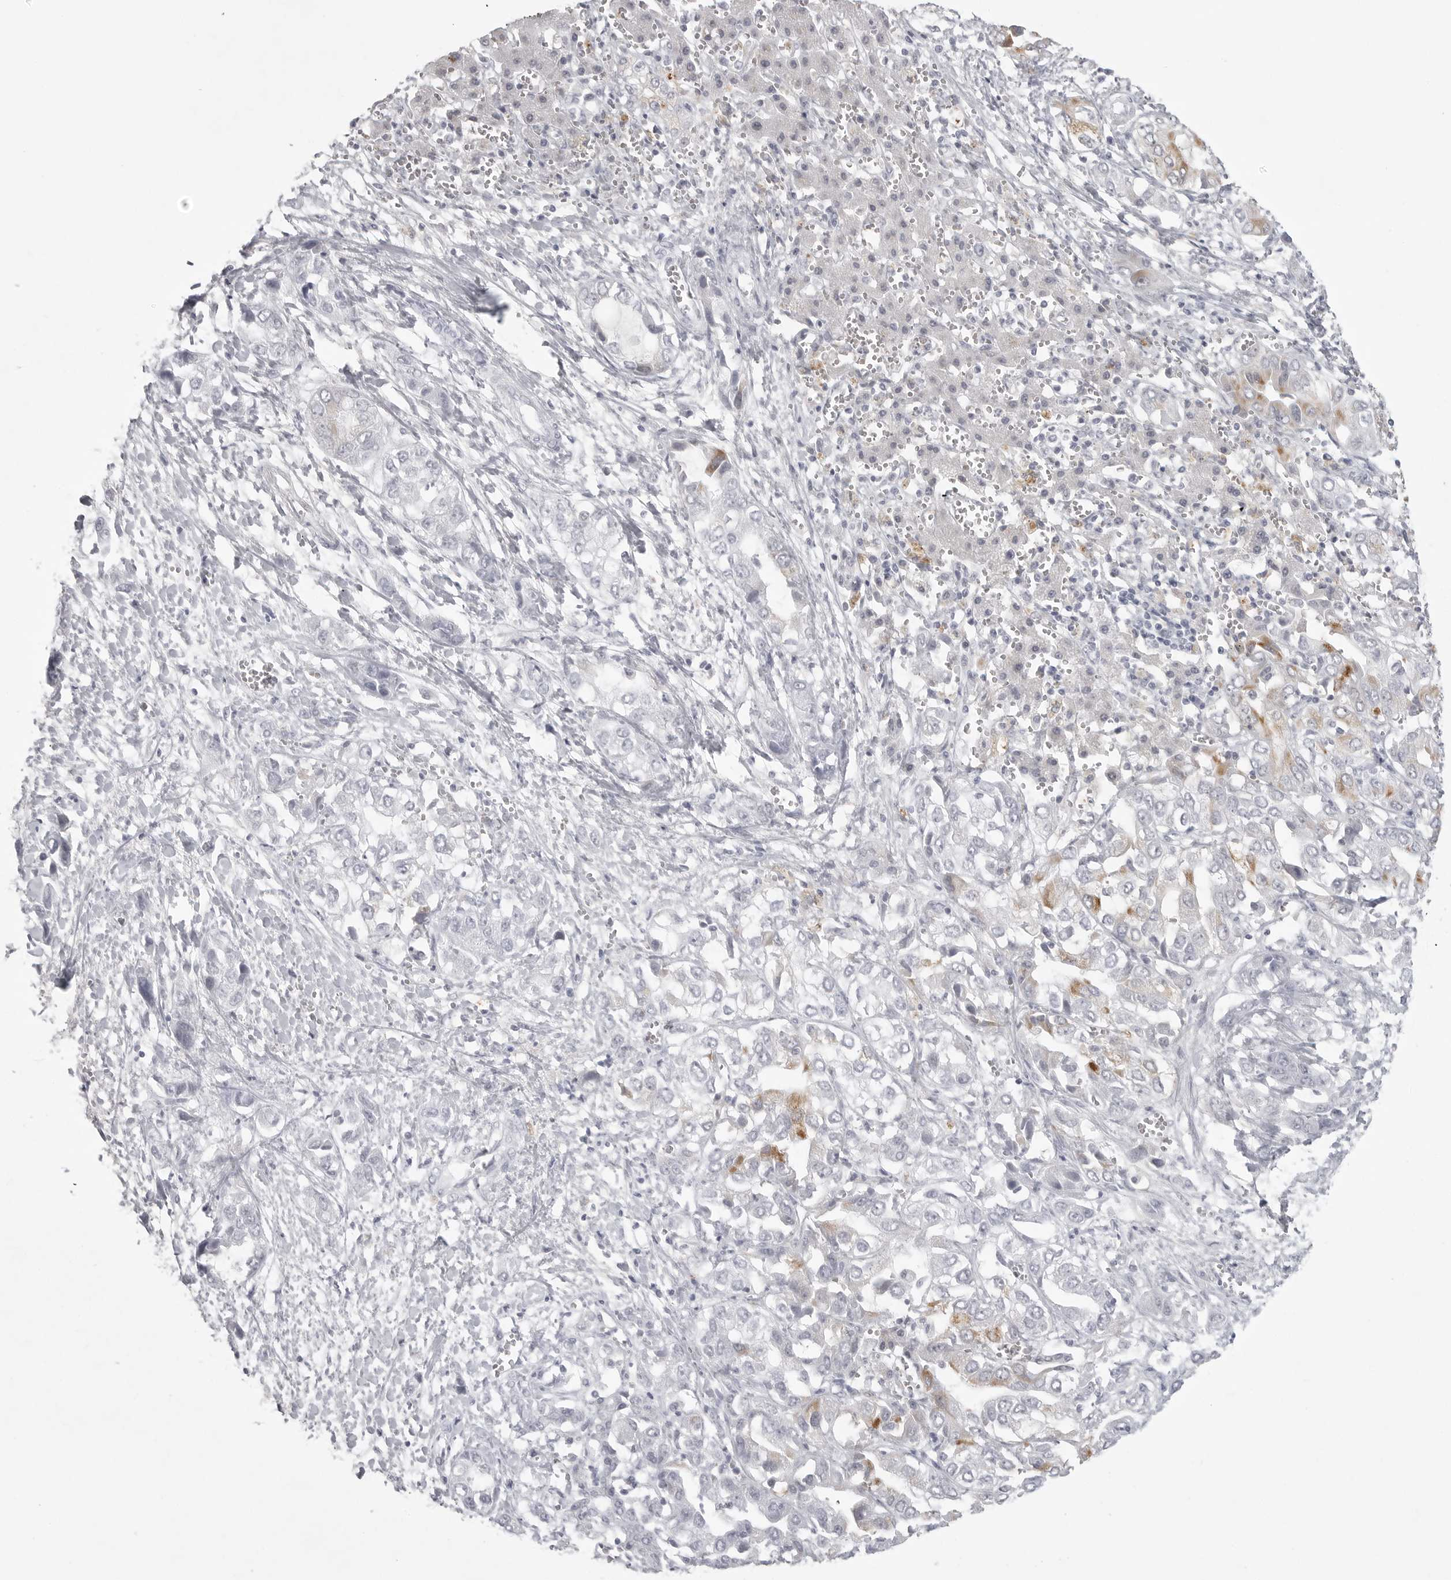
{"staining": {"intensity": "moderate", "quantity": "<25%", "location": "cytoplasmic/membranous"}, "tissue": "liver cancer", "cell_type": "Tumor cells", "image_type": "cancer", "snomed": [{"axis": "morphology", "description": "Cholangiocarcinoma"}, {"axis": "topography", "description": "Liver"}], "caption": "IHC of human liver cholangiocarcinoma displays low levels of moderate cytoplasmic/membranous expression in about <25% of tumor cells.", "gene": "TCTN3", "patient": {"sex": "female", "age": 52}}